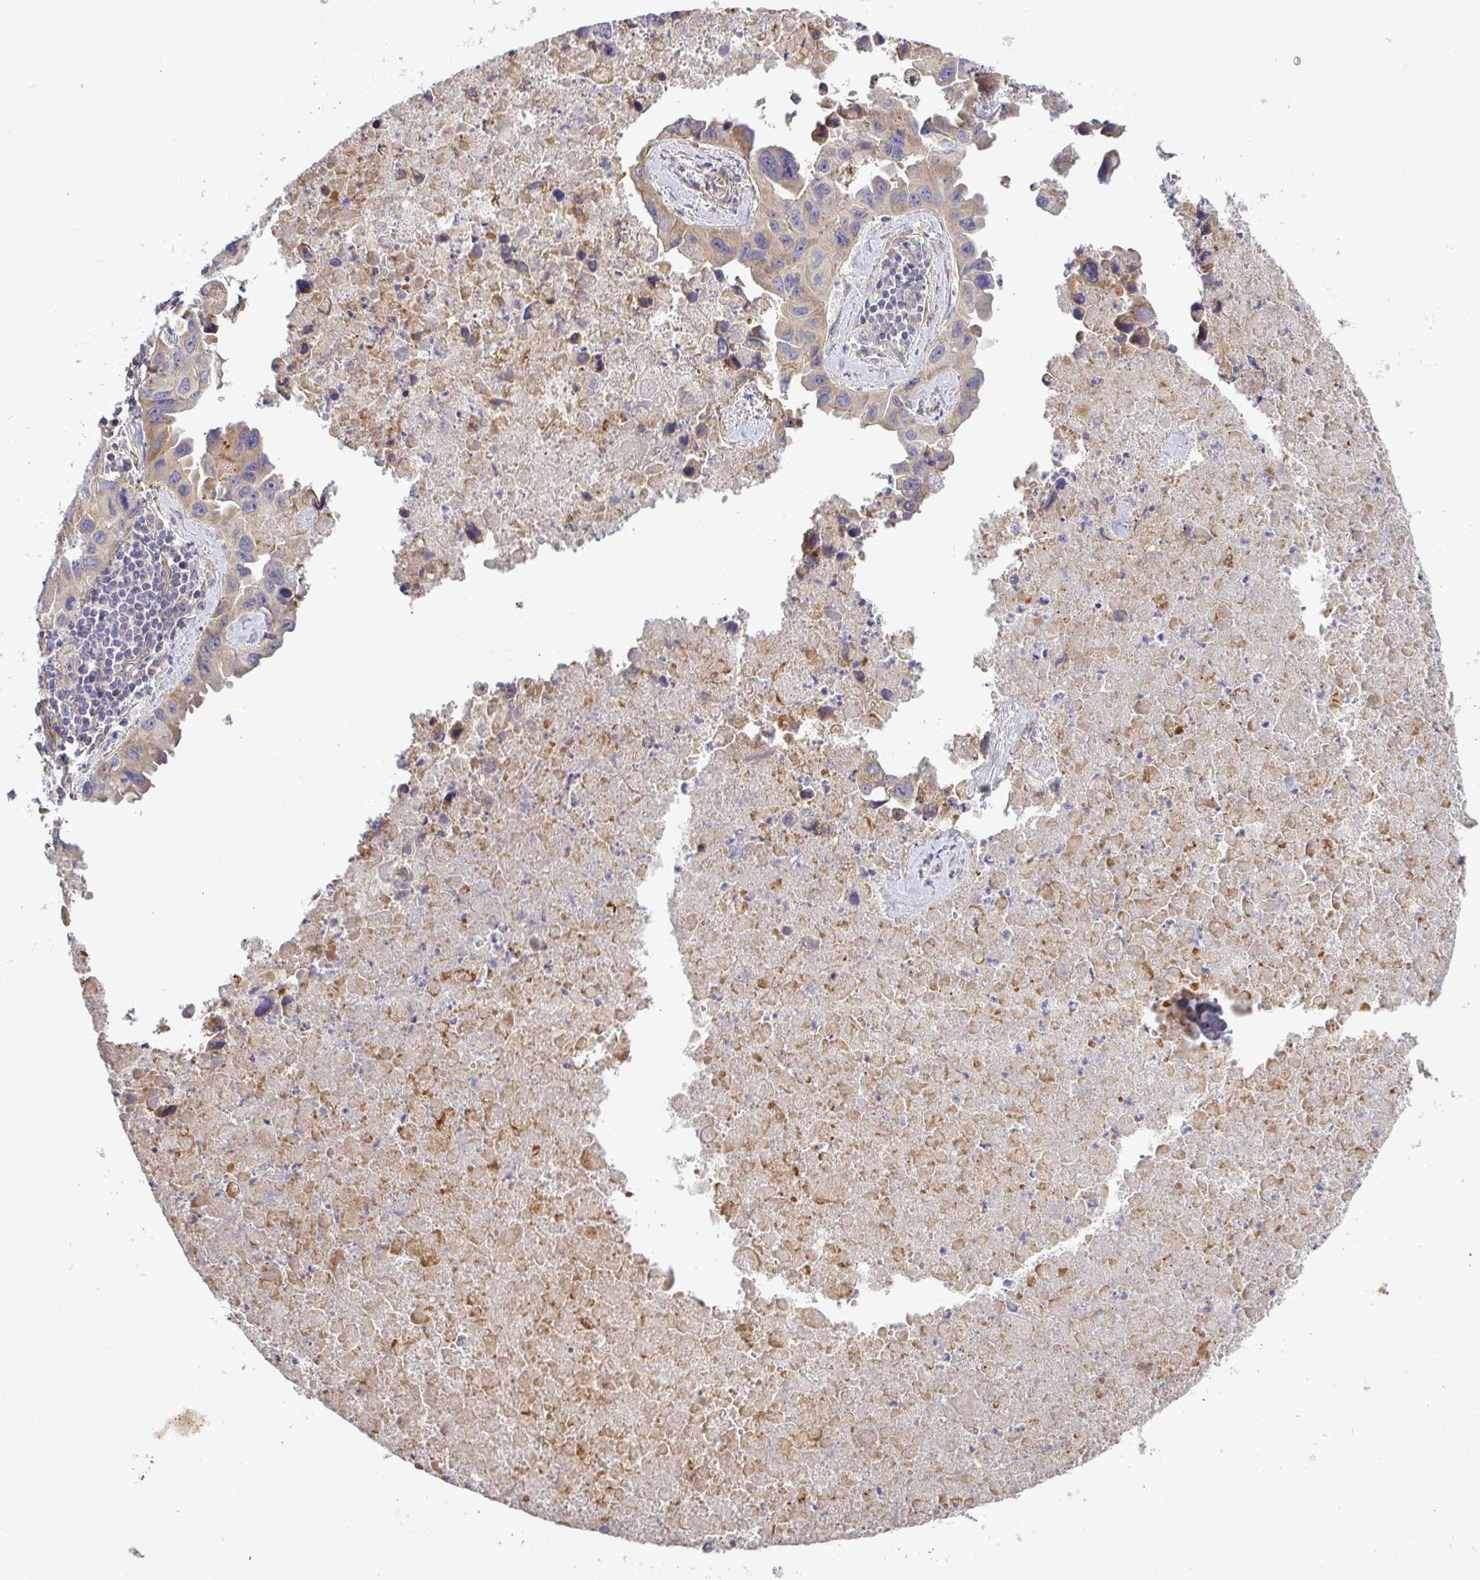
{"staining": {"intensity": "weak", "quantity": ">75%", "location": "cytoplasmic/membranous"}, "tissue": "lung cancer", "cell_type": "Tumor cells", "image_type": "cancer", "snomed": [{"axis": "morphology", "description": "Adenocarcinoma, NOS"}, {"axis": "topography", "description": "Lymph node"}, {"axis": "topography", "description": "Lung"}], "caption": "Immunohistochemistry (IHC) photomicrograph of neoplastic tissue: lung cancer (adenocarcinoma) stained using immunohistochemistry displays low levels of weak protein expression localized specifically in the cytoplasmic/membranous of tumor cells, appearing as a cytoplasmic/membranous brown color.", "gene": "B4GALT6", "patient": {"sex": "male", "age": 64}}